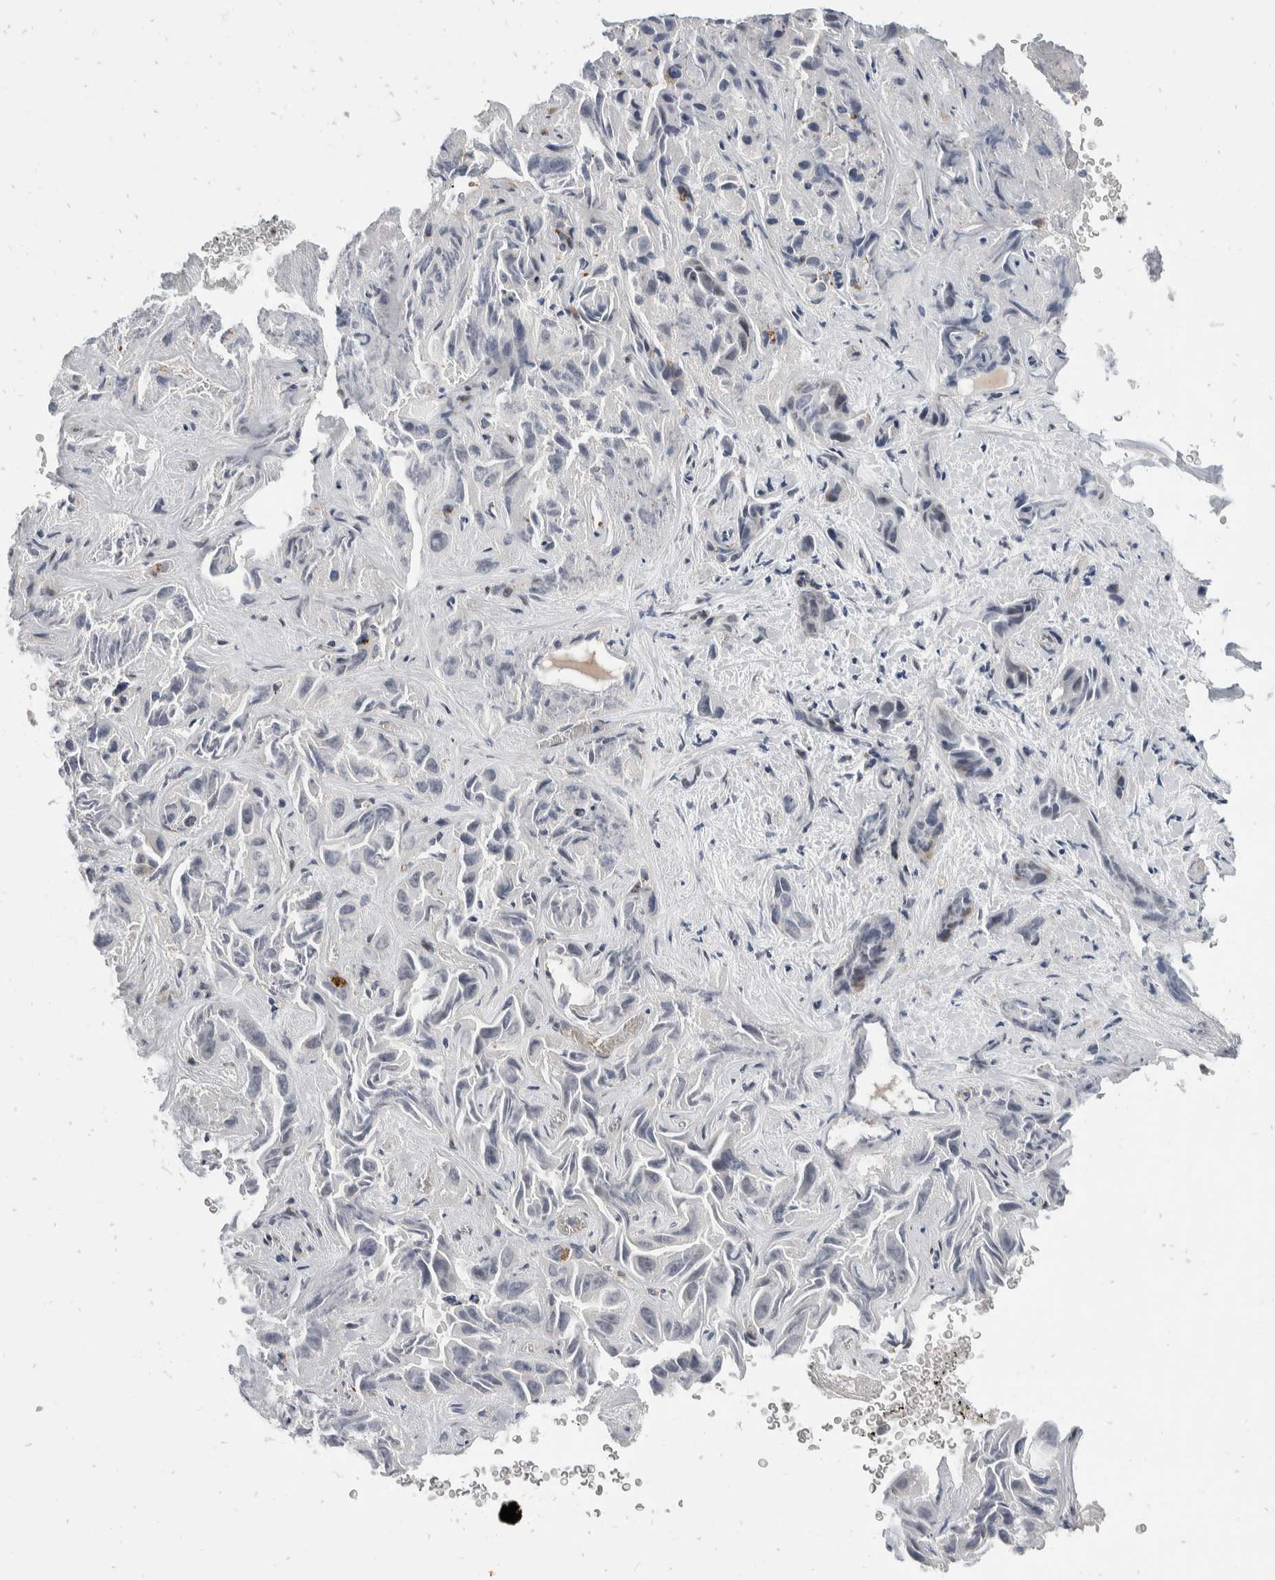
{"staining": {"intensity": "negative", "quantity": "none", "location": "none"}, "tissue": "liver cancer", "cell_type": "Tumor cells", "image_type": "cancer", "snomed": [{"axis": "morphology", "description": "Cholangiocarcinoma"}, {"axis": "topography", "description": "Liver"}], "caption": "This micrograph is of liver cancer (cholangiocarcinoma) stained with immunohistochemistry to label a protein in brown with the nuclei are counter-stained blue. There is no expression in tumor cells.", "gene": "ZNF703", "patient": {"sex": "female", "age": 52}}